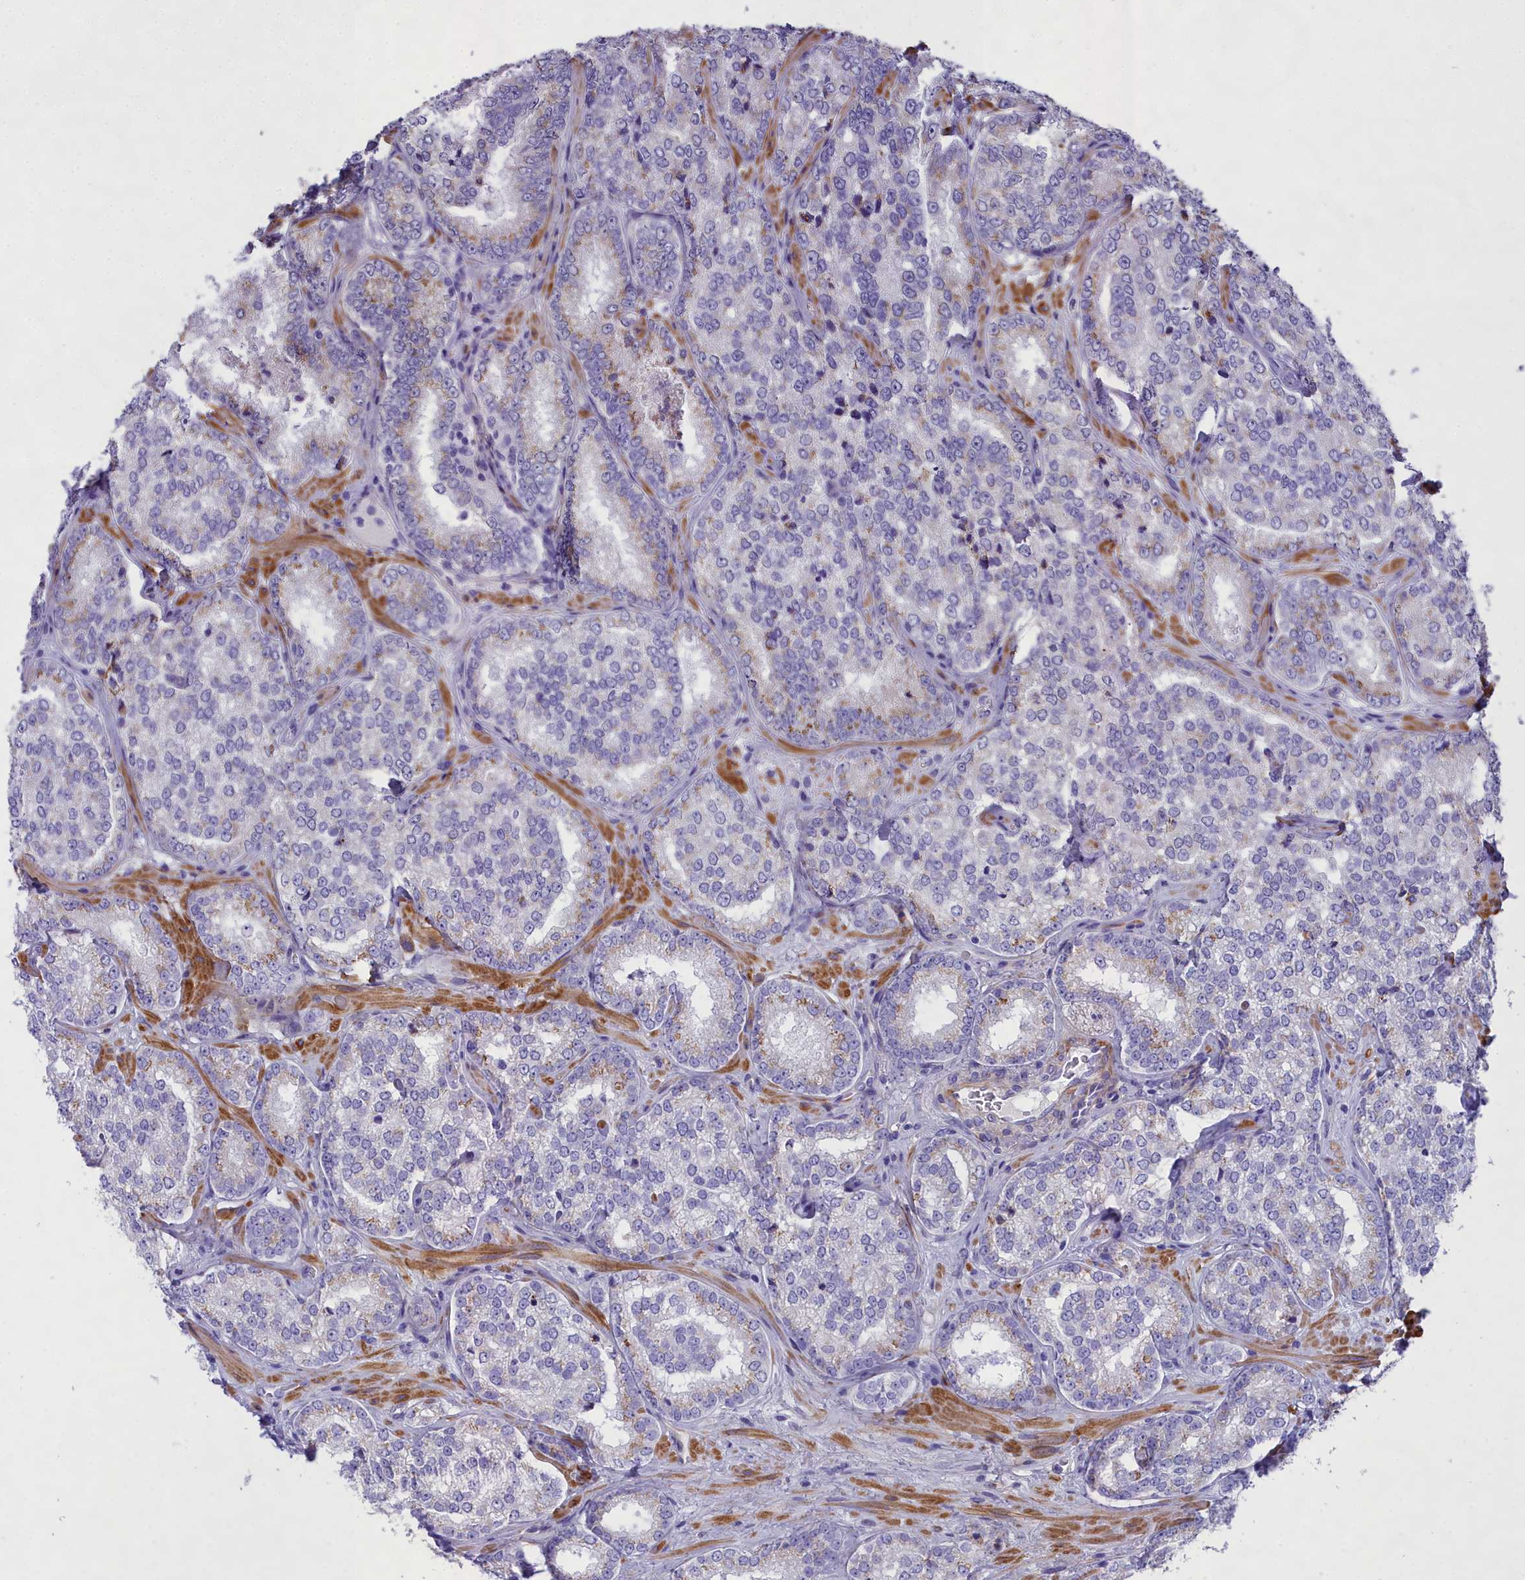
{"staining": {"intensity": "moderate", "quantity": "25%-75%", "location": "cytoplasmic/membranous"}, "tissue": "prostate cancer", "cell_type": "Tumor cells", "image_type": "cancer", "snomed": [{"axis": "morphology", "description": "Normal tissue, NOS"}, {"axis": "morphology", "description": "Adenocarcinoma, High grade"}, {"axis": "topography", "description": "Prostate"}], "caption": "Immunohistochemistry (IHC) of human prostate cancer demonstrates medium levels of moderate cytoplasmic/membranous expression in approximately 25%-75% of tumor cells.", "gene": "GFRA1", "patient": {"sex": "male", "age": 83}}